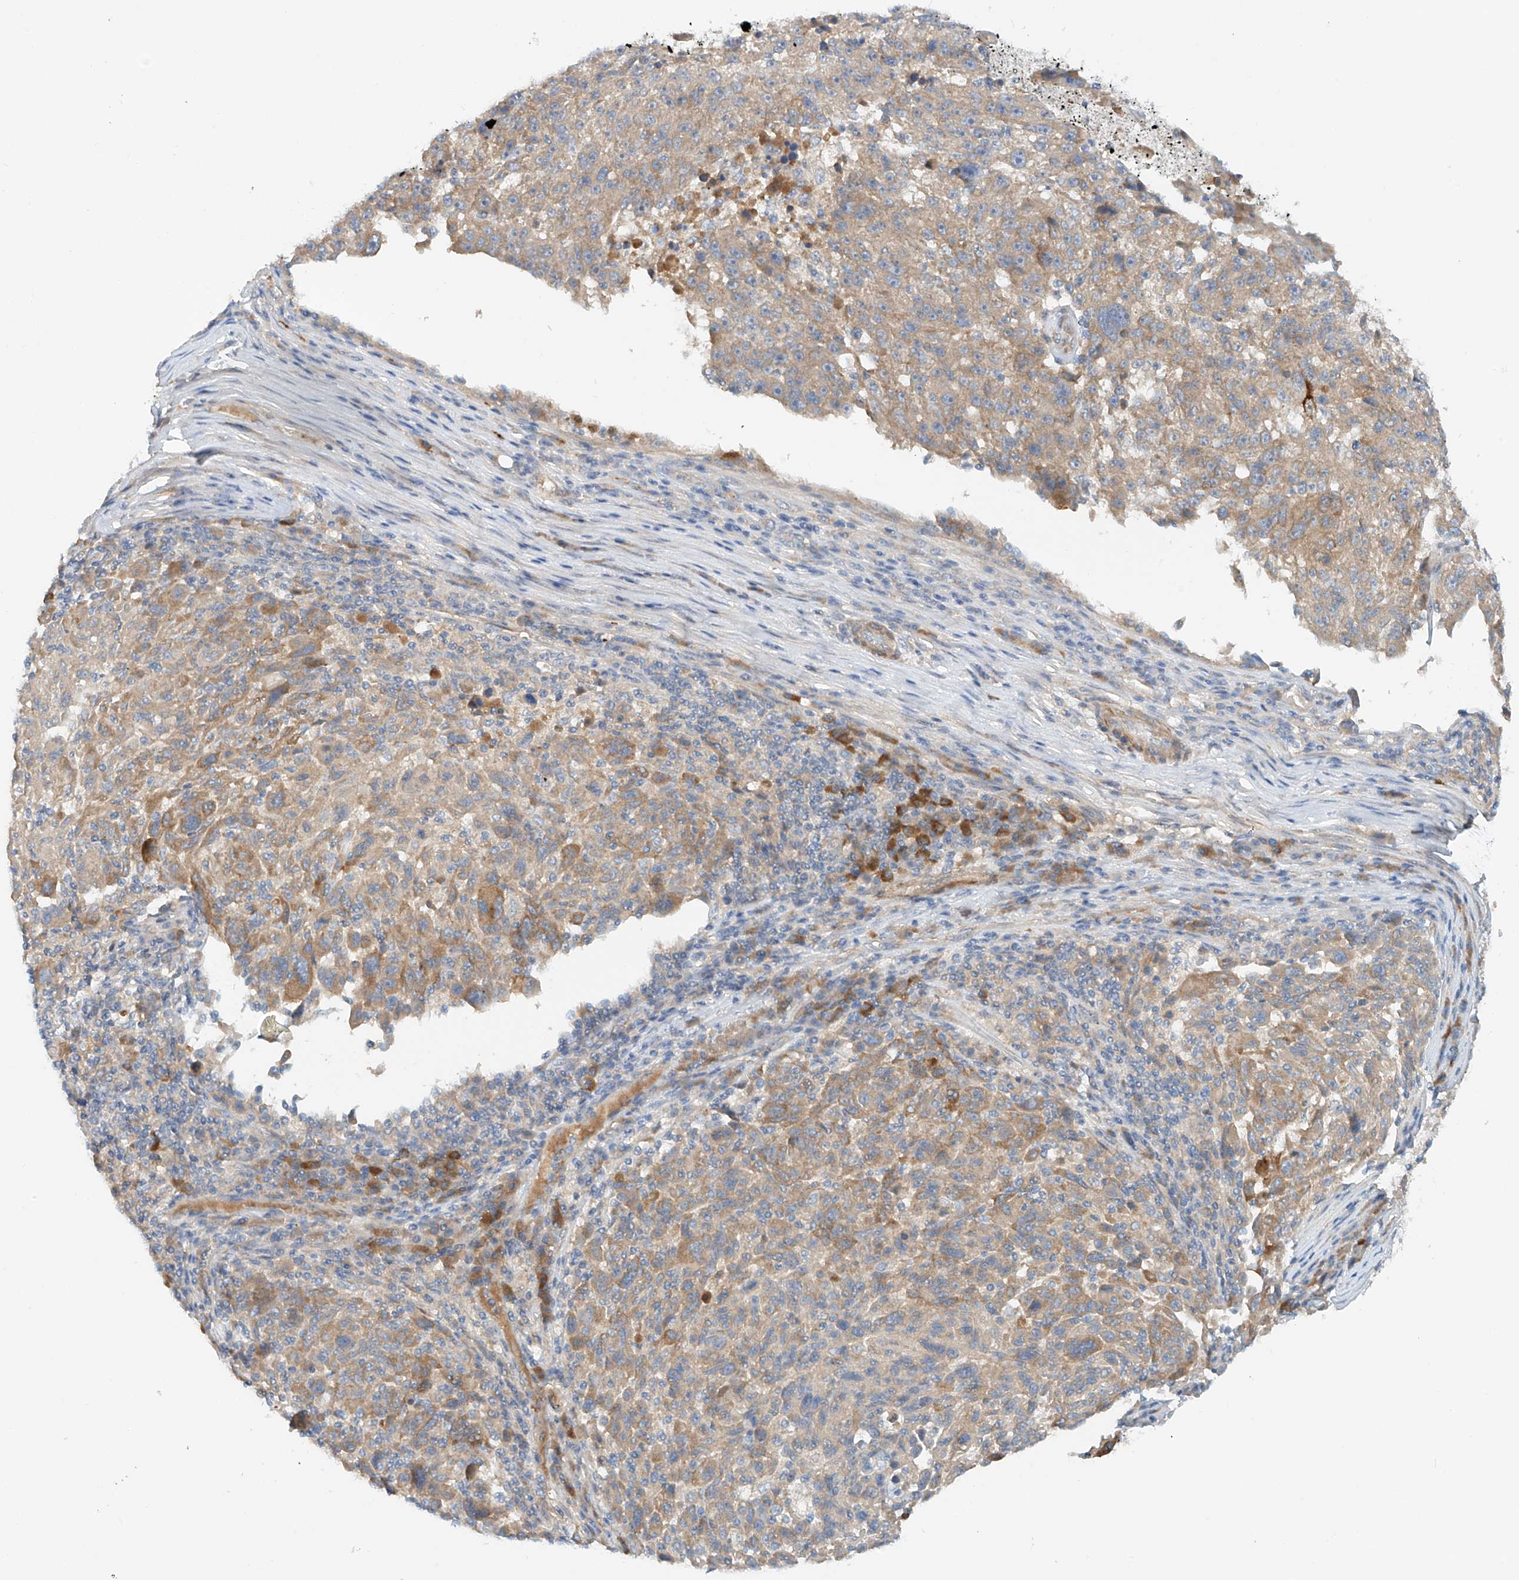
{"staining": {"intensity": "moderate", "quantity": ">75%", "location": "cytoplasmic/membranous"}, "tissue": "melanoma", "cell_type": "Tumor cells", "image_type": "cancer", "snomed": [{"axis": "morphology", "description": "Malignant melanoma, NOS"}, {"axis": "topography", "description": "Skin"}], "caption": "Melanoma stained with a protein marker shows moderate staining in tumor cells.", "gene": "LYRM9", "patient": {"sex": "male", "age": 53}}